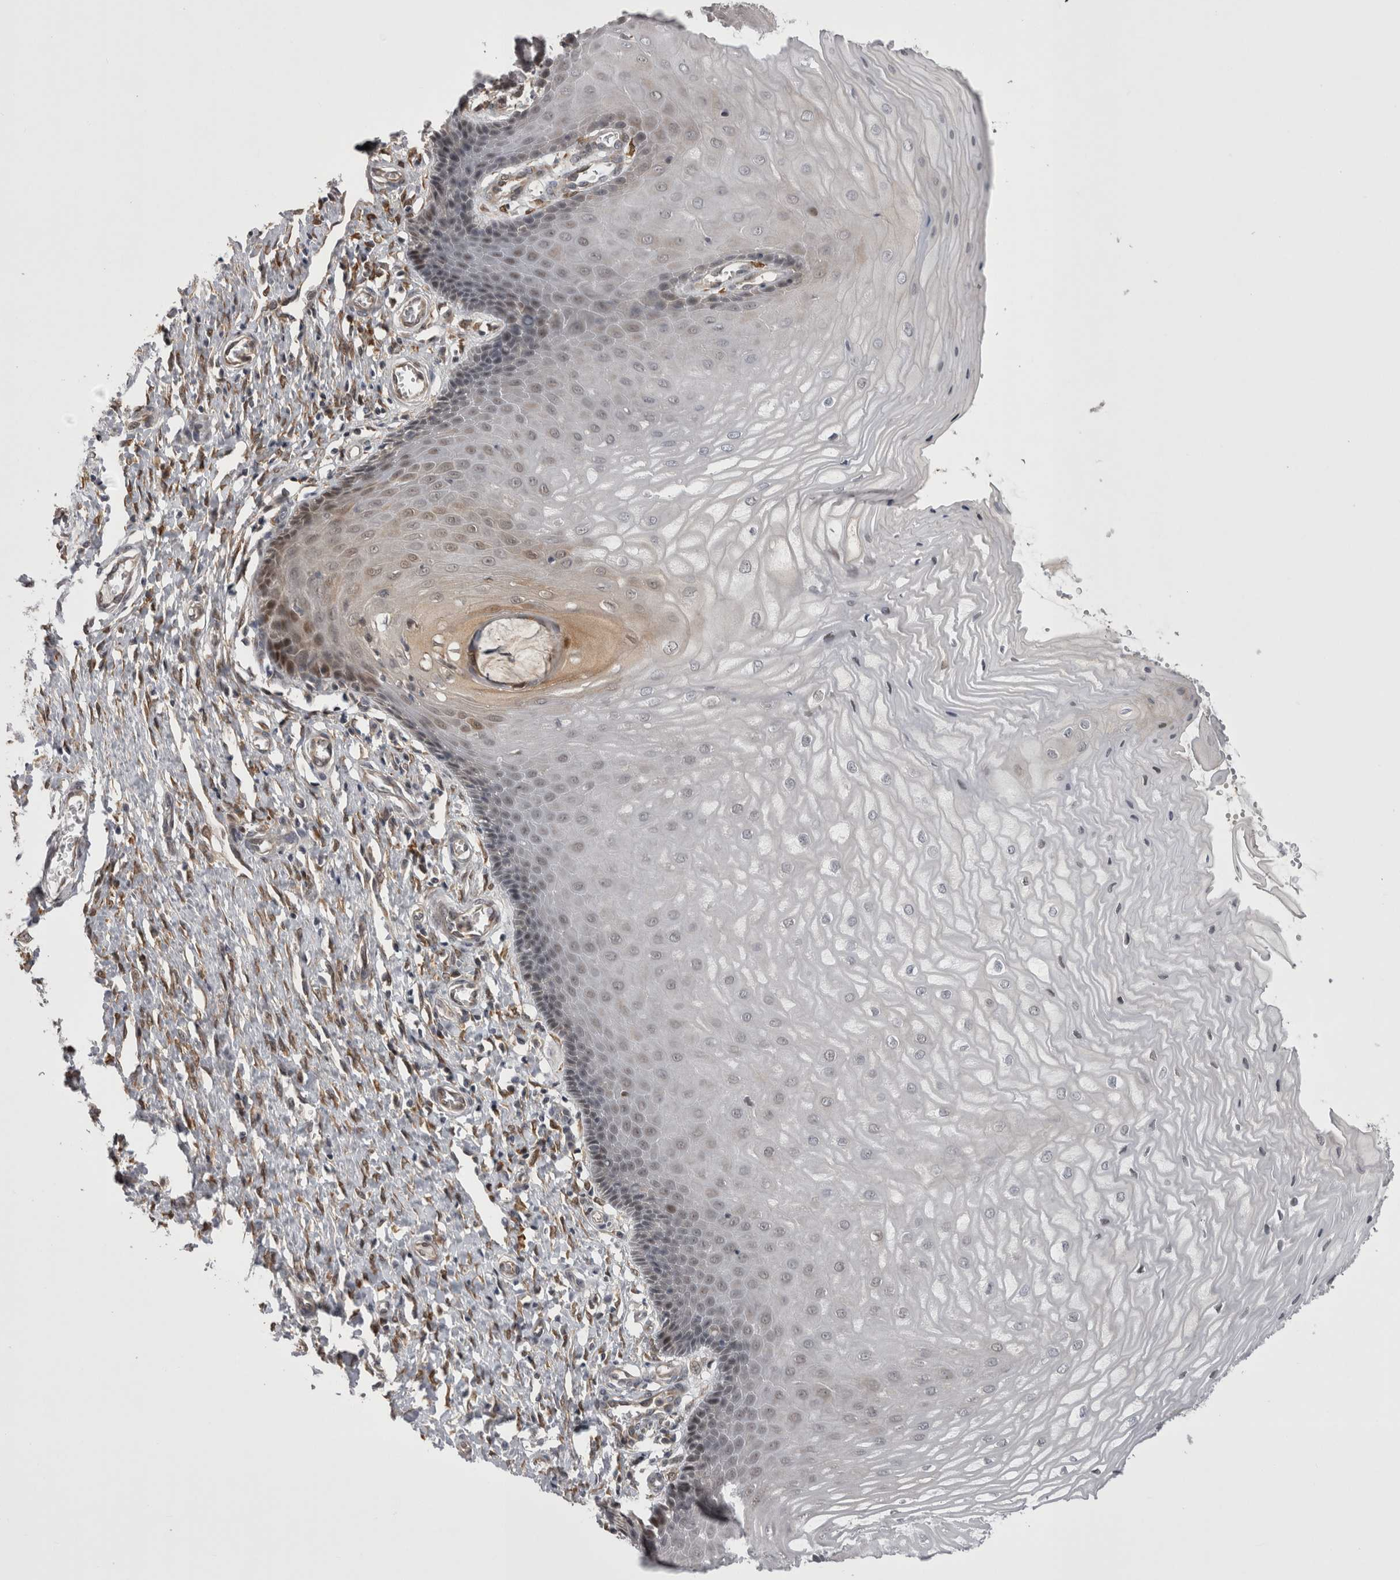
{"staining": {"intensity": "moderate", "quantity": ">75%", "location": "cytoplasmic/membranous,nuclear"}, "tissue": "cervix", "cell_type": "Glandular cells", "image_type": "normal", "snomed": [{"axis": "morphology", "description": "Normal tissue, NOS"}, {"axis": "topography", "description": "Cervix"}], "caption": "Immunohistochemical staining of benign cervix reveals medium levels of moderate cytoplasmic/membranous,nuclear positivity in about >75% of glandular cells.", "gene": "CHIC1", "patient": {"sex": "female", "age": 55}}